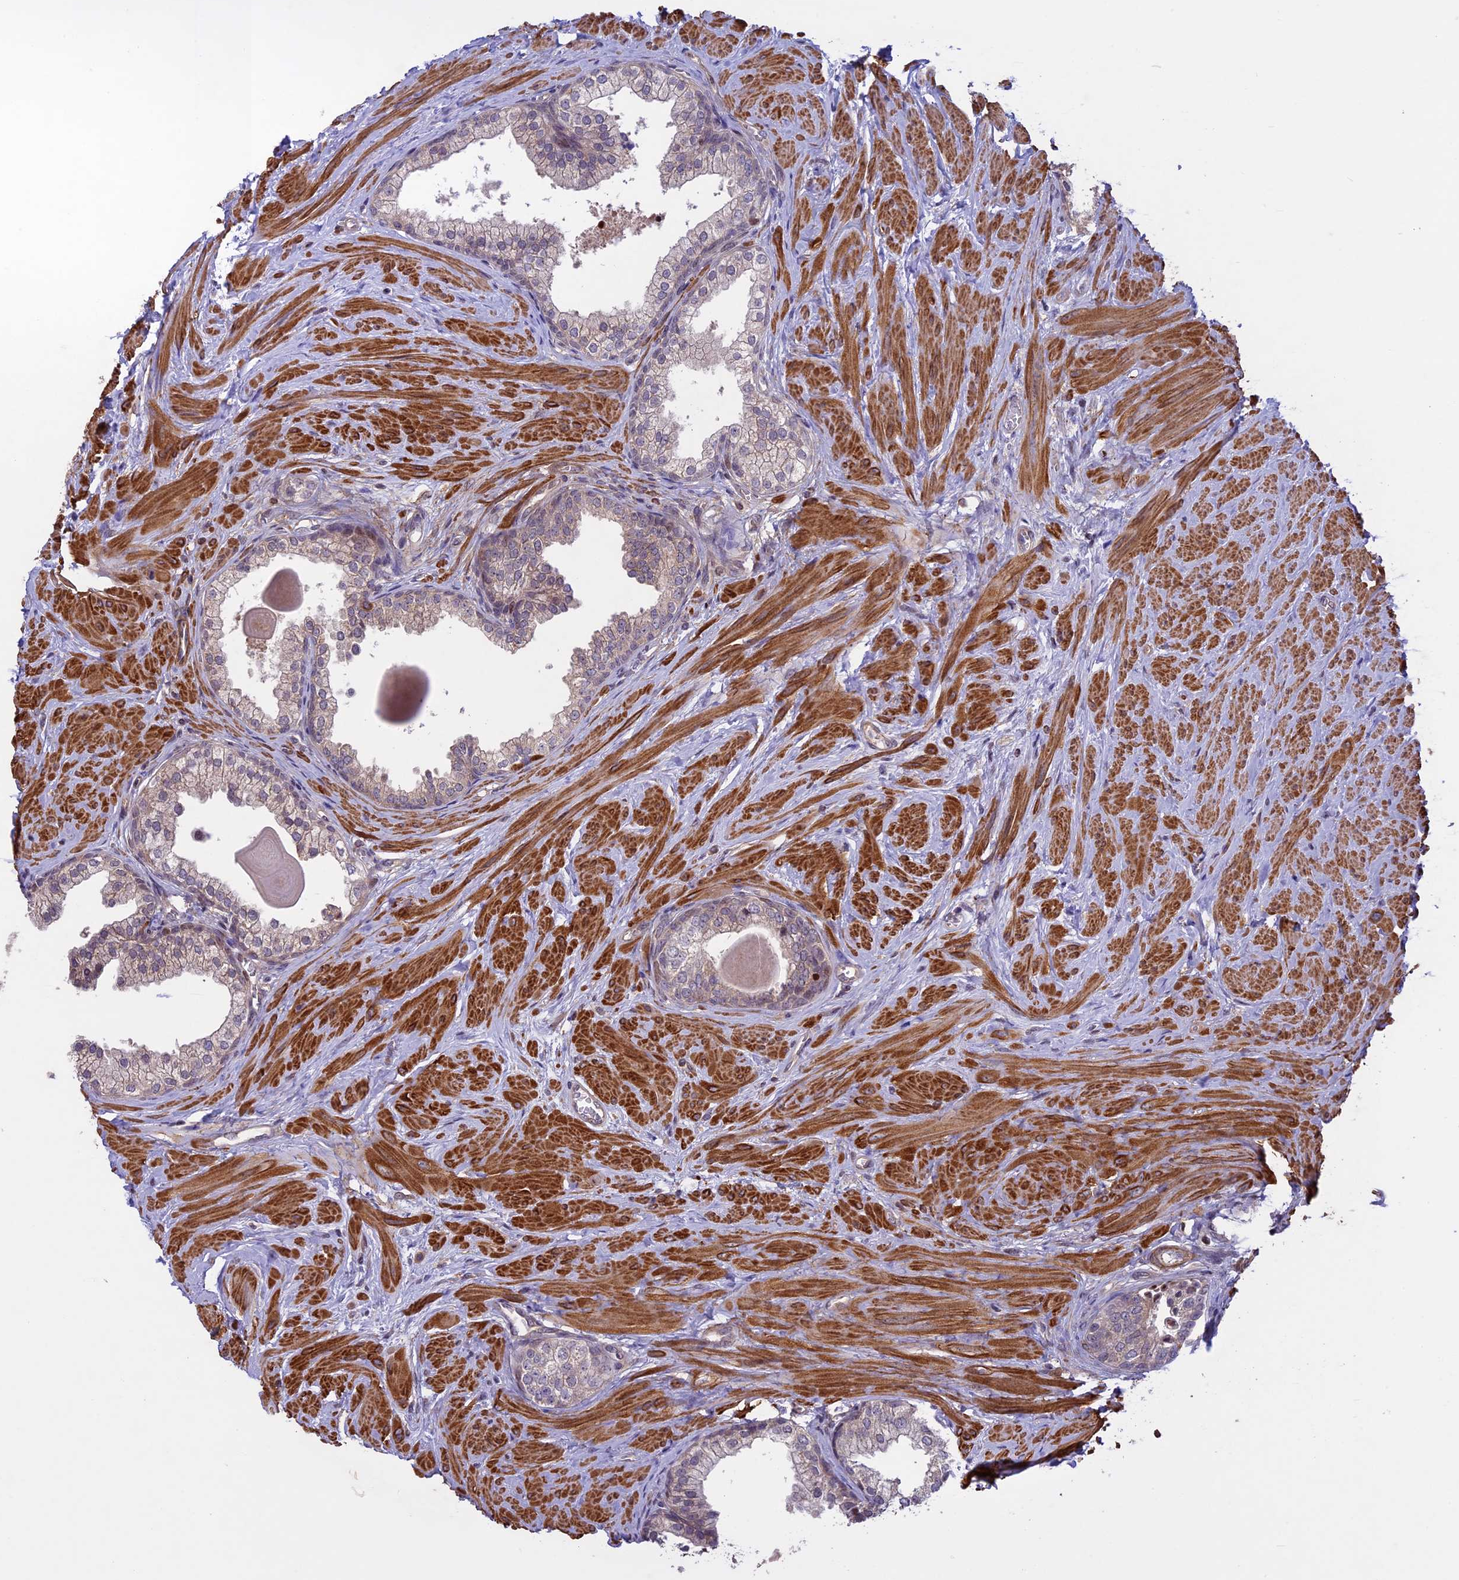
{"staining": {"intensity": "weak", "quantity": "25%-75%", "location": "cytoplasmic/membranous"}, "tissue": "prostate", "cell_type": "Glandular cells", "image_type": "normal", "snomed": [{"axis": "morphology", "description": "Normal tissue, NOS"}, {"axis": "topography", "description": "Prostate"}], "caption": "This photomicrograph demonstrates immunohistochemistry staining of benign human prostate, with low weak cytoplasmic/membranous positivity in approximately 25%-75% of glandular cells.", "gene": "MAN2C1", "patient": {"sex": "male", "age": 48}}